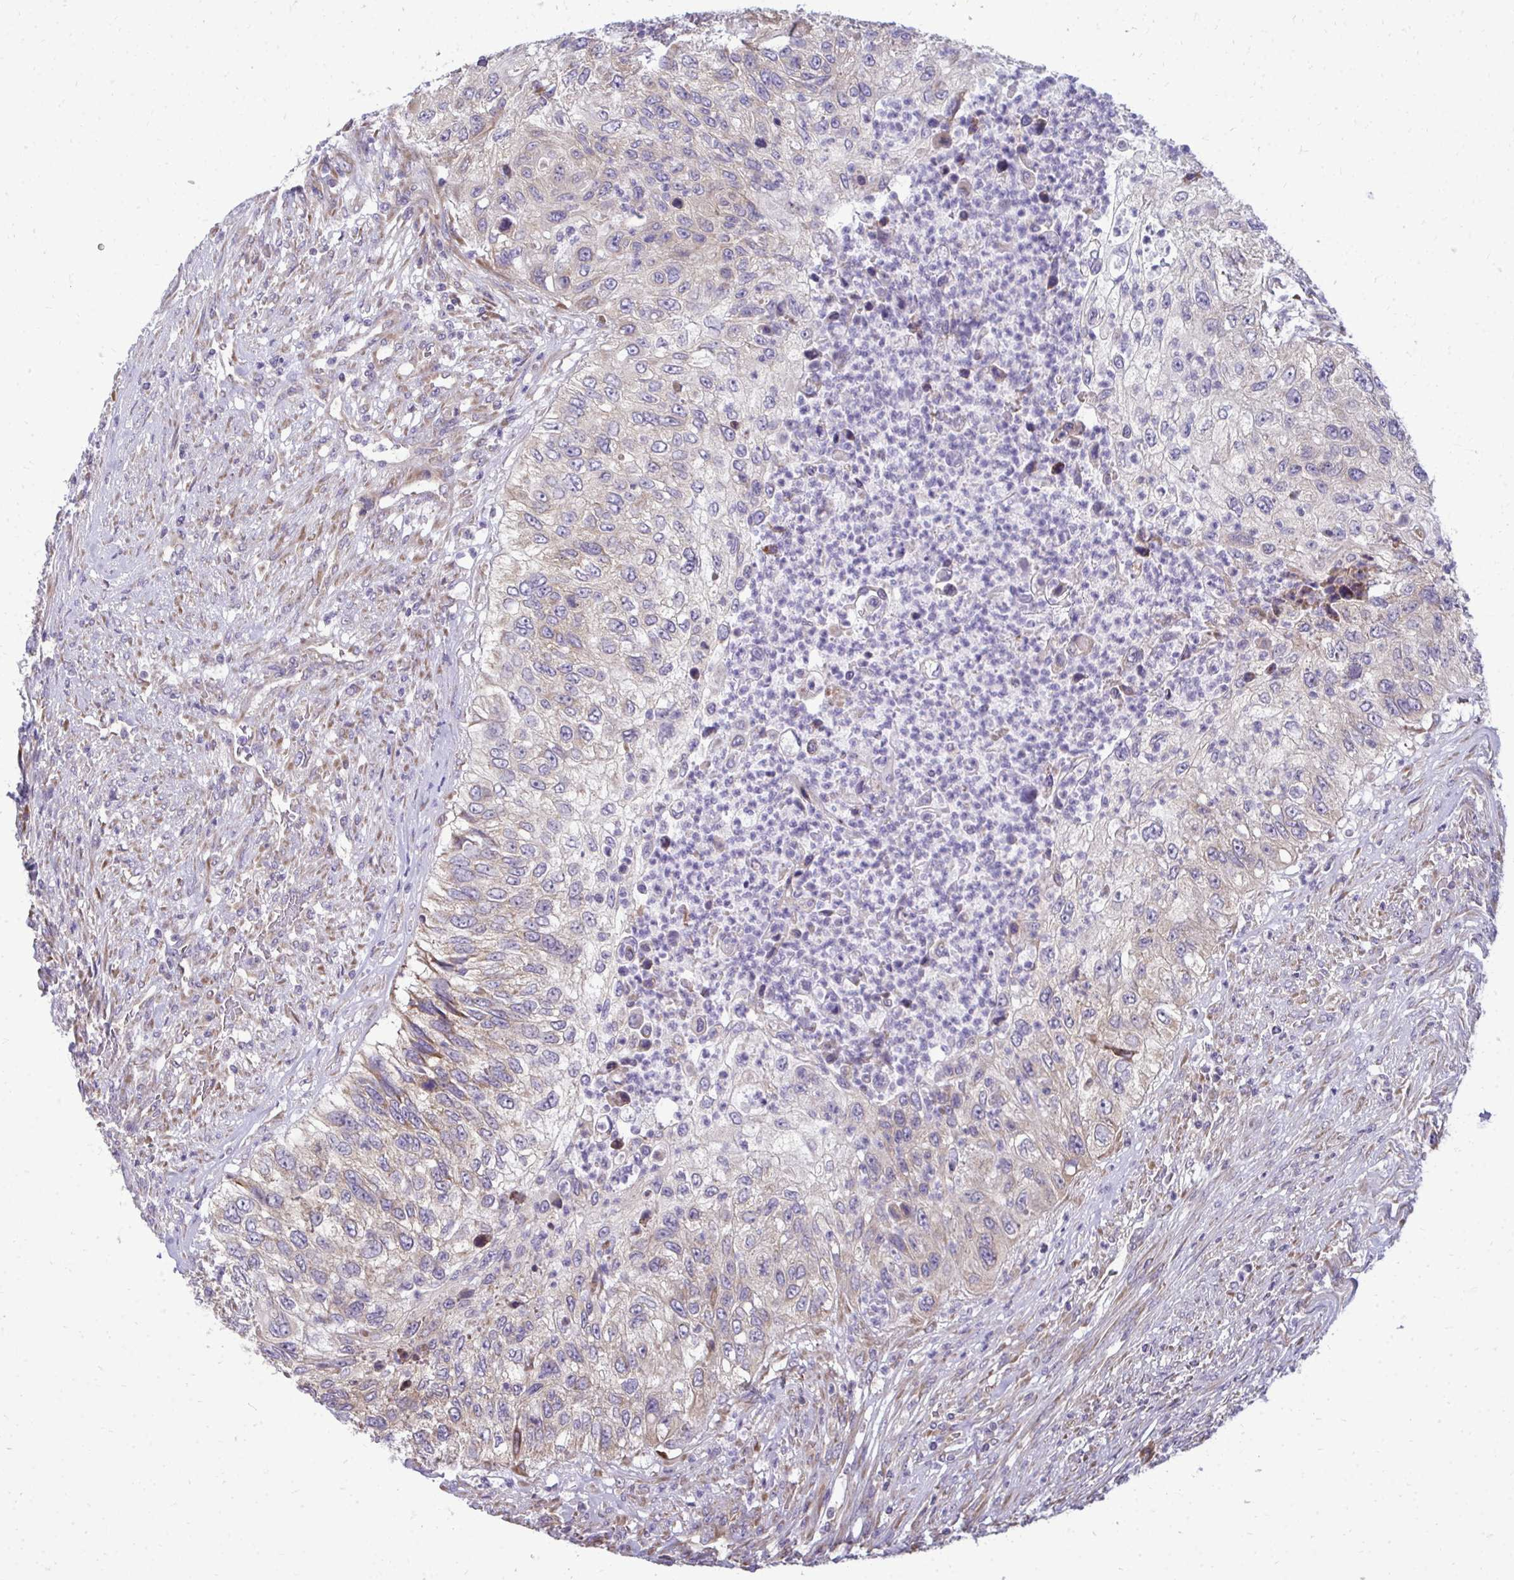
{"staining": {"intensity": "weak", "quantity": "25%-75%", "location": "cytoplasmic/membranous"}, "tissue": "urothelial cancer", "cell_type": "Tumor cells", "image_type": "cancer", "snomed": [{"axis": "morphology", "description": "Urothelial carcinoma, High grade"}, {"axis": "topography", "description": "Urinary bladder"}], "caption": "Immunohistochemistry (IHC) image of human urothelial cancer stained for a protein (brown), which shows low levels of weak cytoplasmic/membranous staining in about 25%-75% of tumor cells.", "gene": "RPLP2", "patient": {"sex": "female", "age": 60}}